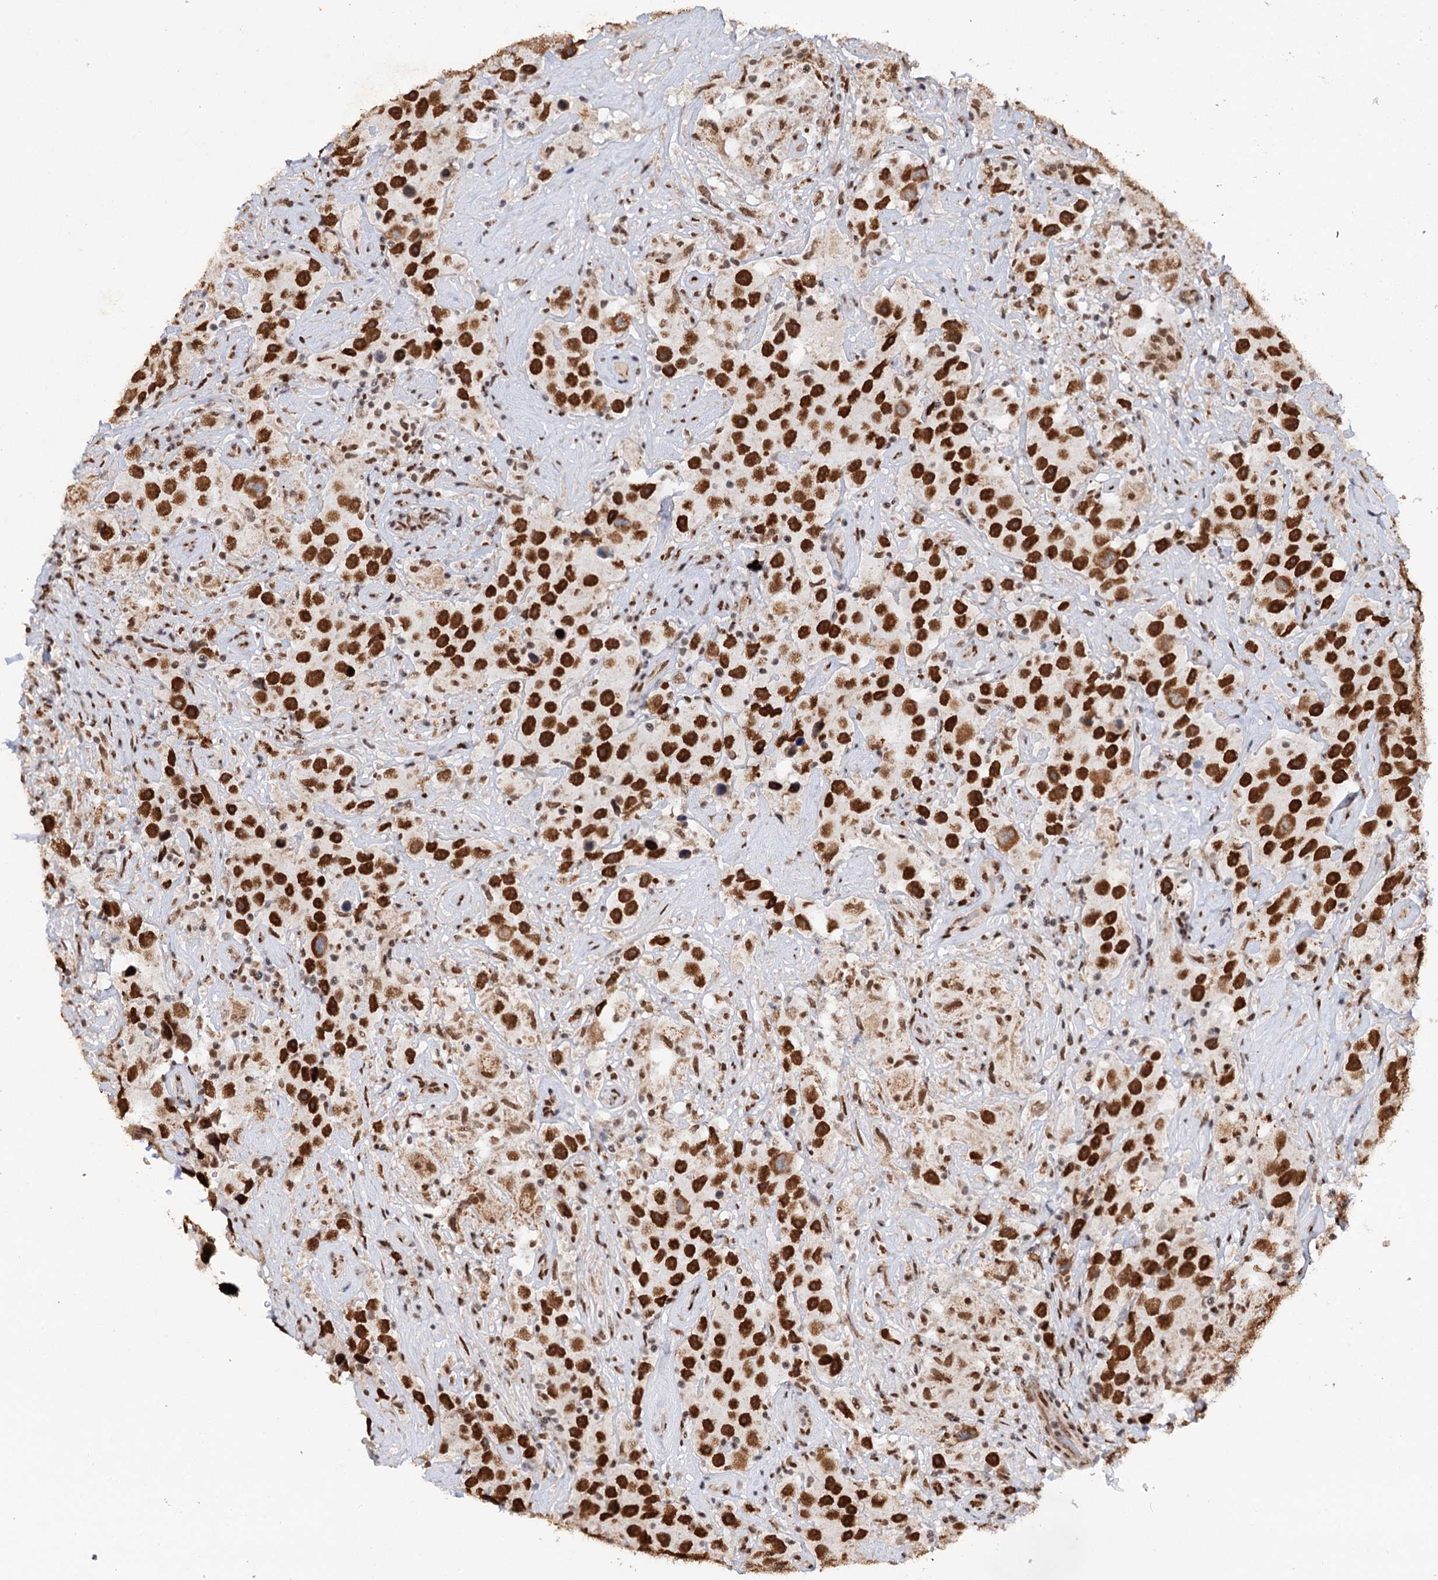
{"staining": {"intensity": "strong", "quantity": ">75%", "location": "nuclear"}, "tissue": "testis cancer", "cell_type": "Tumor cells", "image_type": "cancer", "snomed": [{"axis": "morphology", "description": "Seminoma, NOS"}, {"axis": "topography", "description": "Testis"}], "caption": "Immunohistochemistry (IHC) image of neoplastic tissue: human testis cancer stained using immunohistochemistry (IHC) shows high levels of strong protein expression localized specifically in the nuclear of tumor cells, appearing as a nuclear brown color.", "gene": "MATR3", "patient": {"sex": "male", "age": 49}}